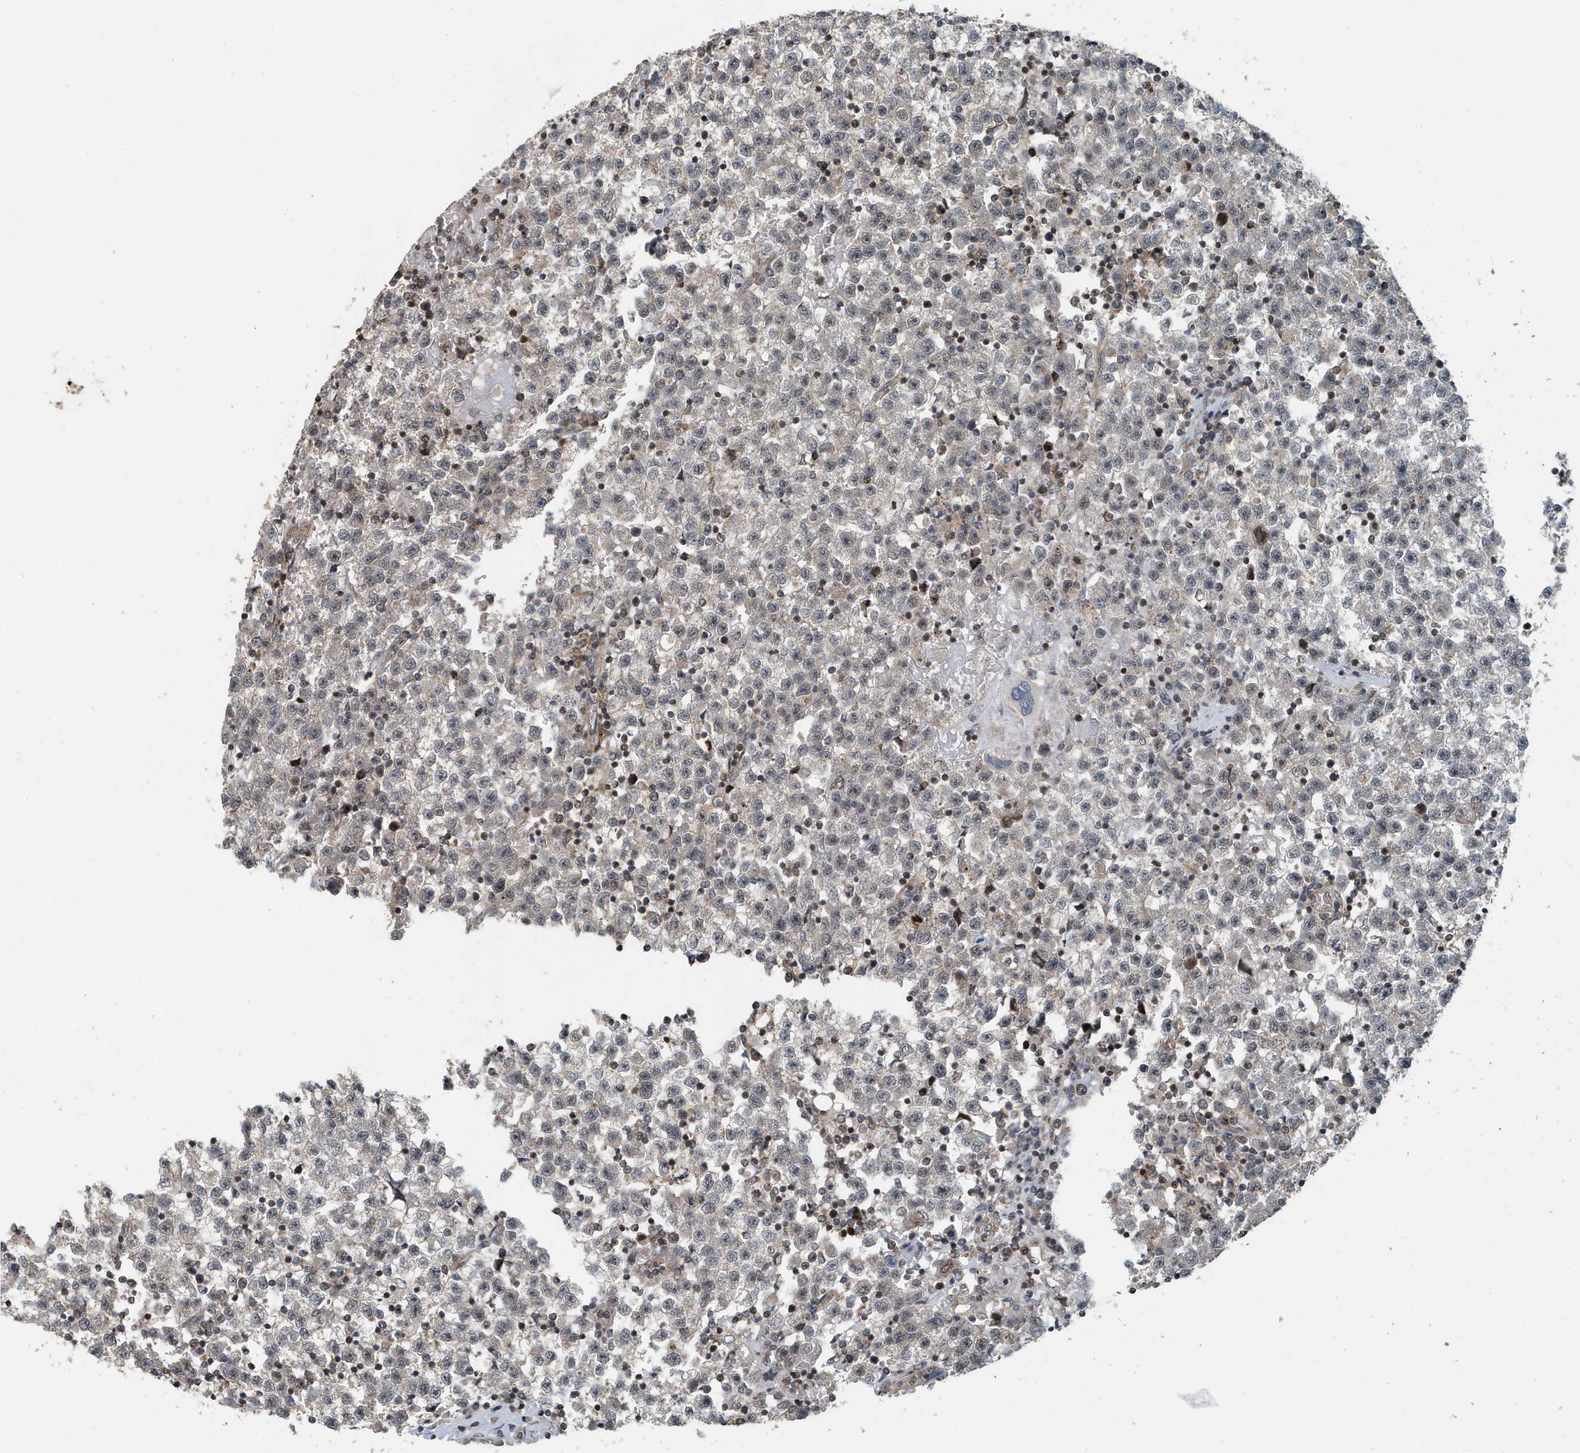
{"staining": {"intensity": "negative", "quantity": "none", "location": "none"}, "tissue": "testis cancer", "cell_type": "Tumor cells", "image_type": "cancer", "snomed": [{"axis": "morphology", "description": "Seminoma, NOS"}, {"axis": "topography", "description": "Testis"}], "caption": "Testis seminoma was stained to show a protein in brown. There is no significant staining in tumor cells.", "gene": "KIF15", "patient": {"sex": "male", "age": 22}}